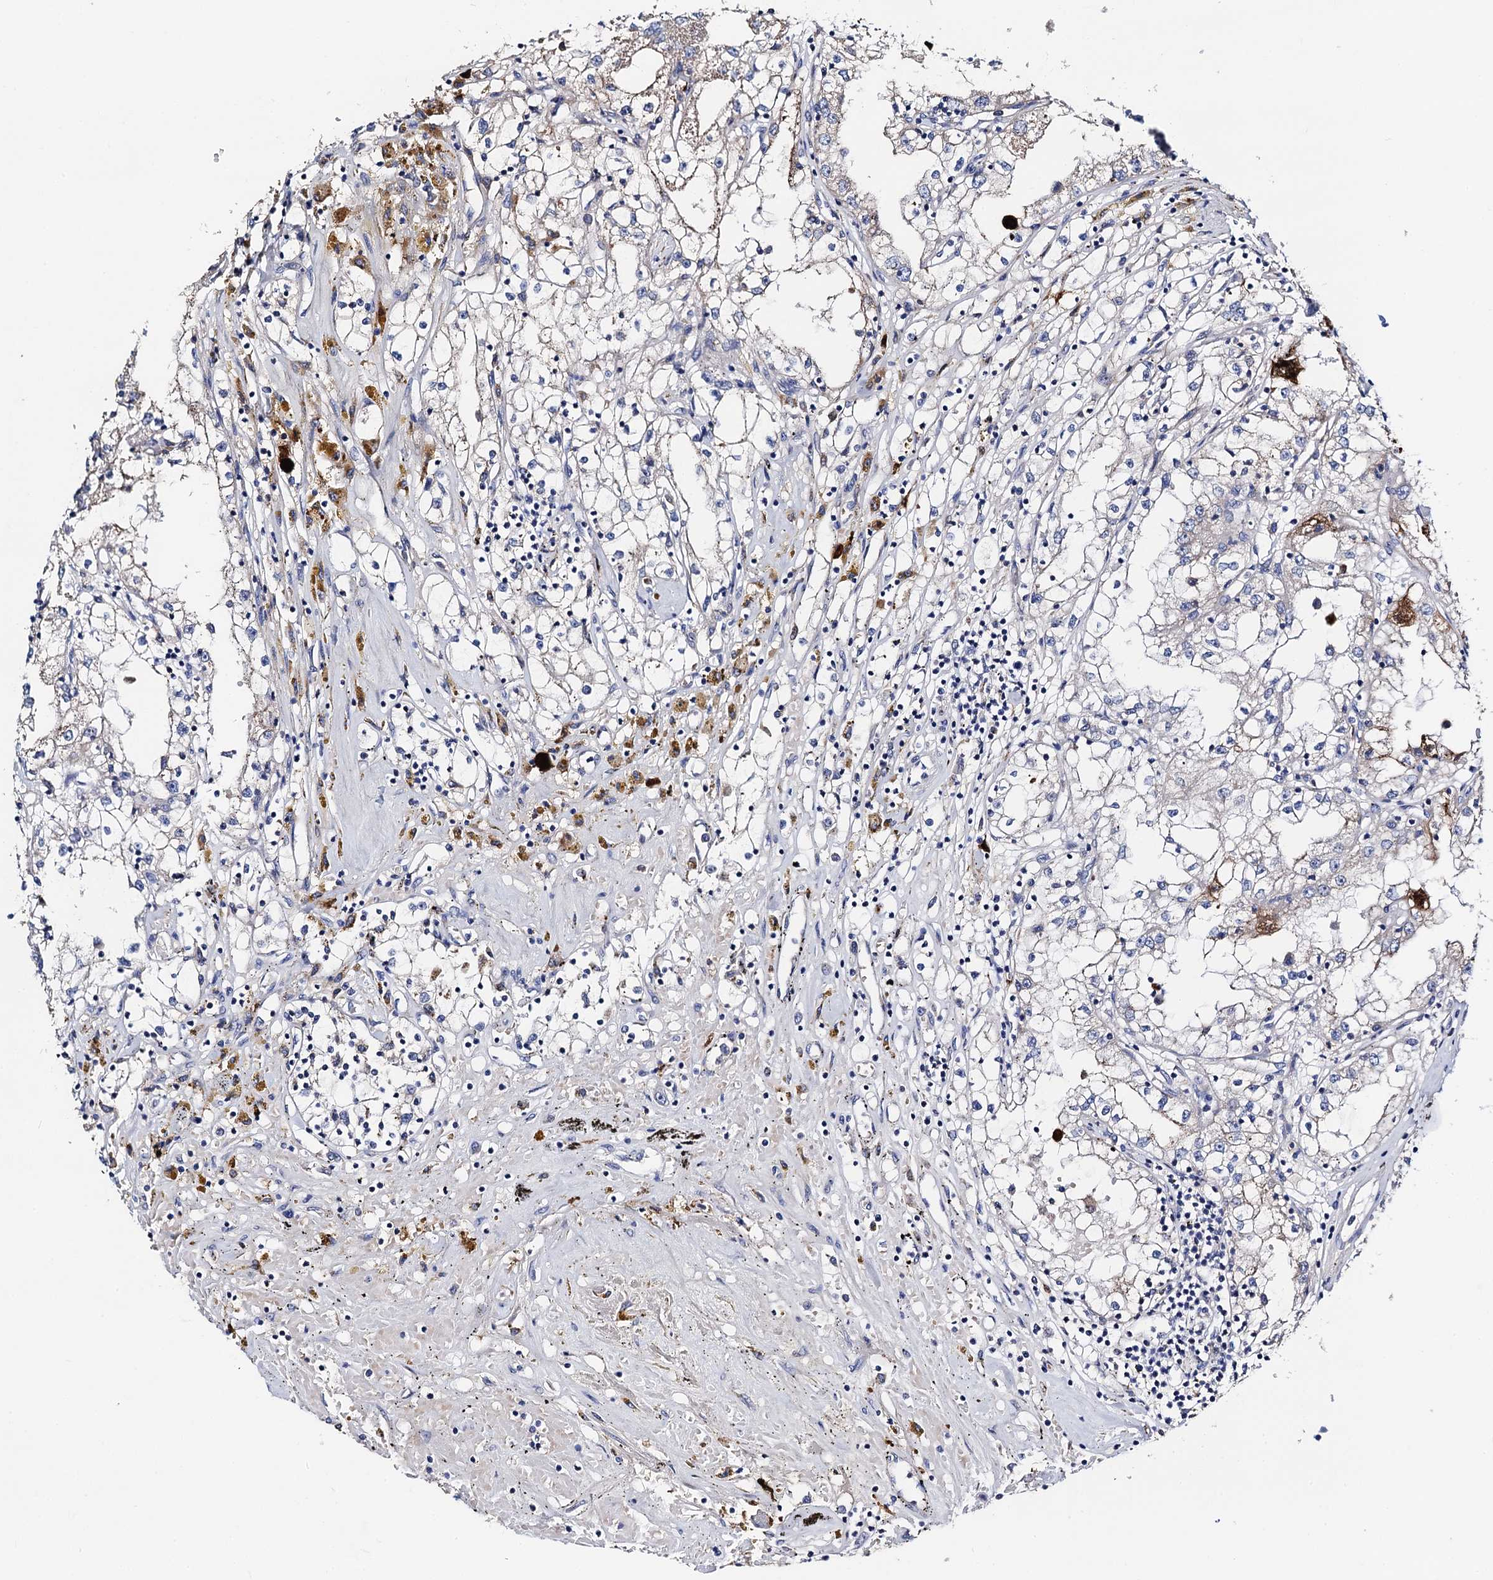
{"staining": {"intensity": "negative", "quantity": "none", "location": "none"}, "tissue": "renal cancer", "cell_type": "Tumor cells", "image_type": "cancer", "snomed": [{"axis": "morphology", "description": "Adenocarcinoma, NOS"}, {"axis": "topography", "description": "Kidney"}], "caption": "This micrograph is of renal cancer (adenocarcinoma) stained with immunohistochemistry to label a protein in brown with the nuclei are counter-stained blue. There is no staining in tumor cells.", "gene": "FREM3", "patient": {"sex": "male", "age": 56}}